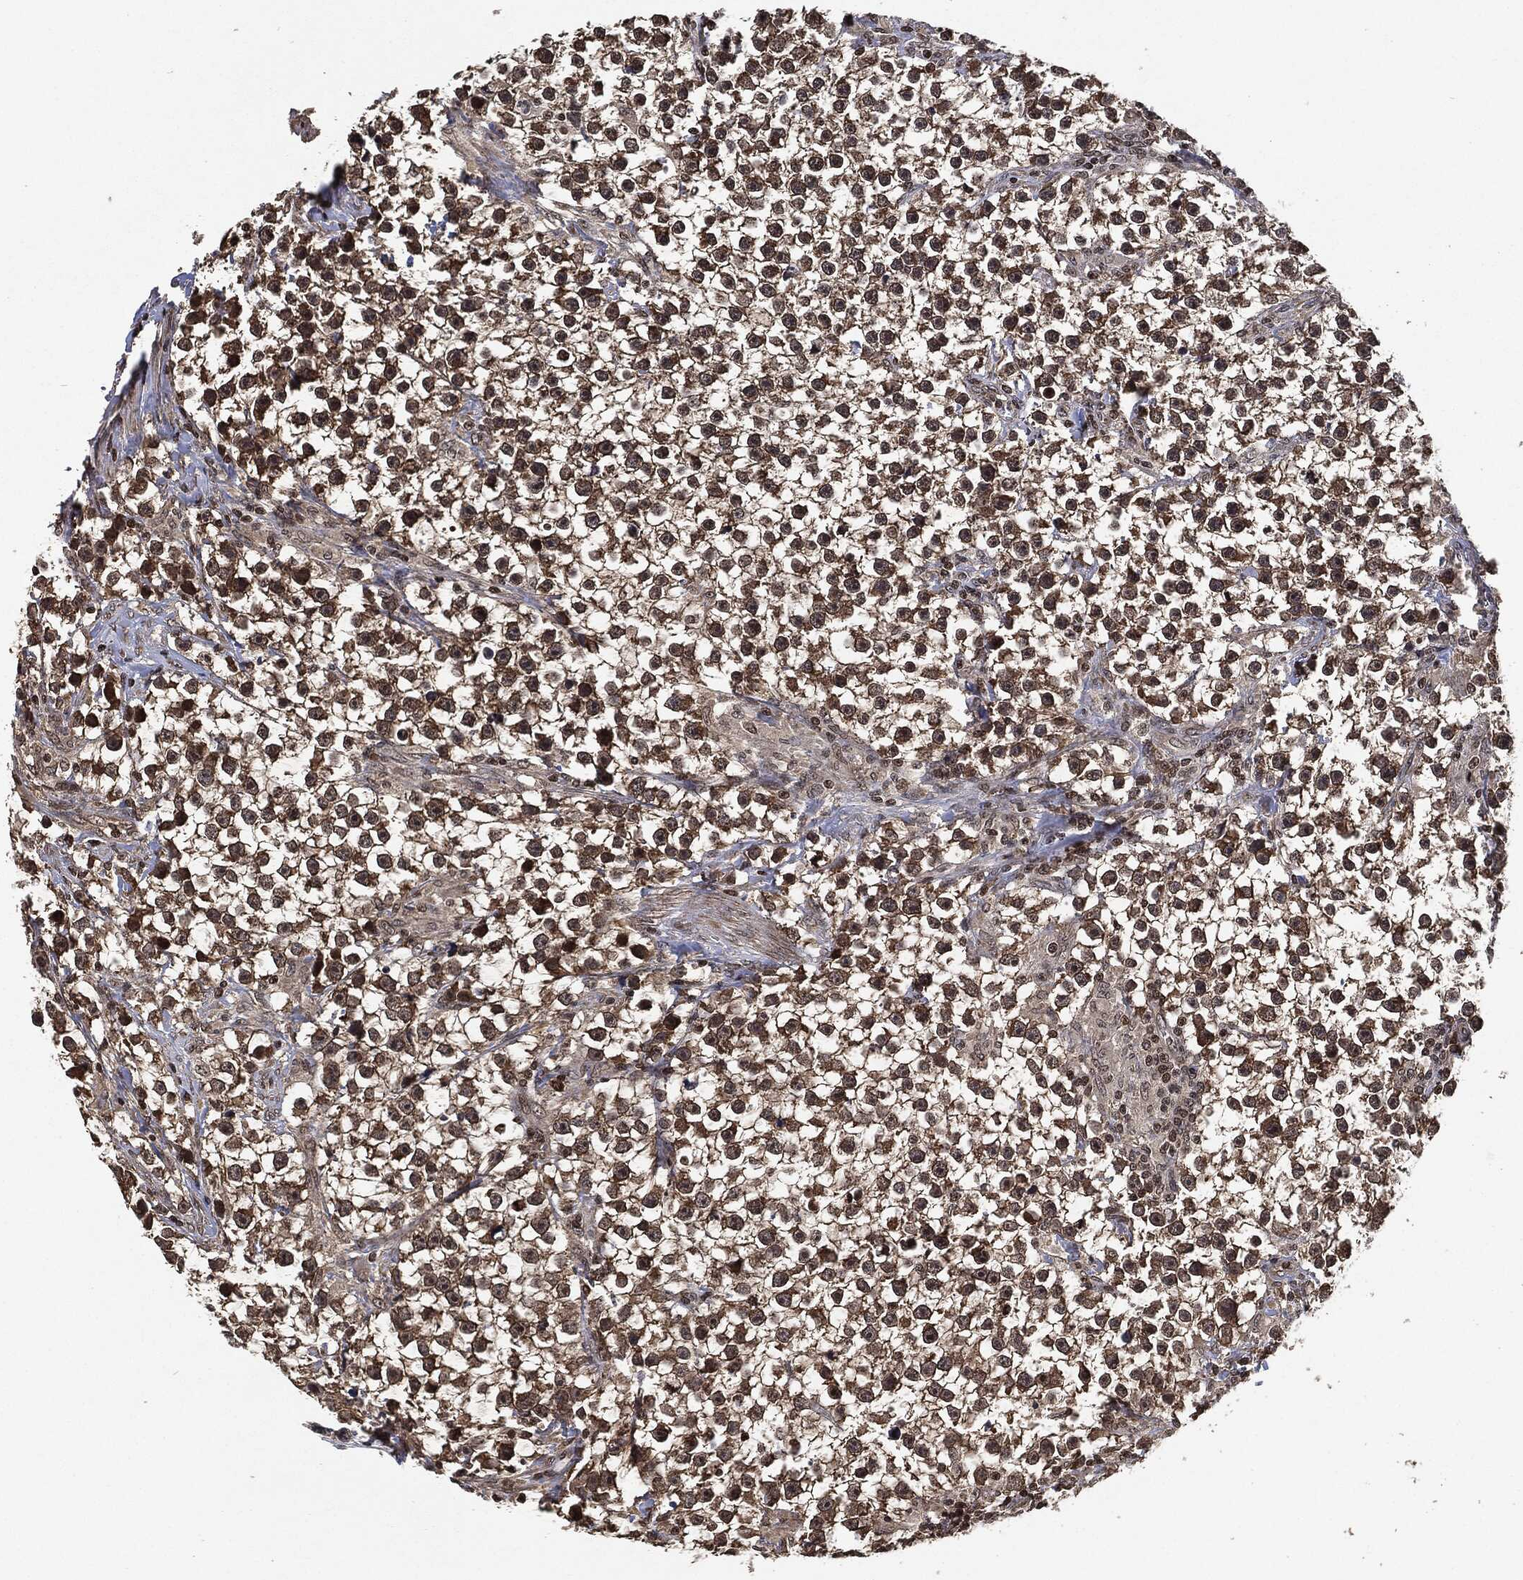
{"staining": {"intensity": "moderate", "quantity": "25%-75%", "location": "cytoplasmic/membranous"}, "tissue": "testis cancer", "cell_type": "Tumor cells", "image_type": "cancer", "snomed": [{"axis": "morphology", "description": "Seminoma, NOS"}, {"axis": "topography", "description": "Testis"}], "caption": "Tumor cells display medium levels of moderate cytoplasmic/membranous positivity in approximately 25%-75% of cells in human testis cancer (seminoma). The staining was performed using DAB, with brown indicating positive protein expression. Nuclei are stained blue with hematoxylin.", "gene": "PDK1", "patient": {"sex": "male", "age": 59}}